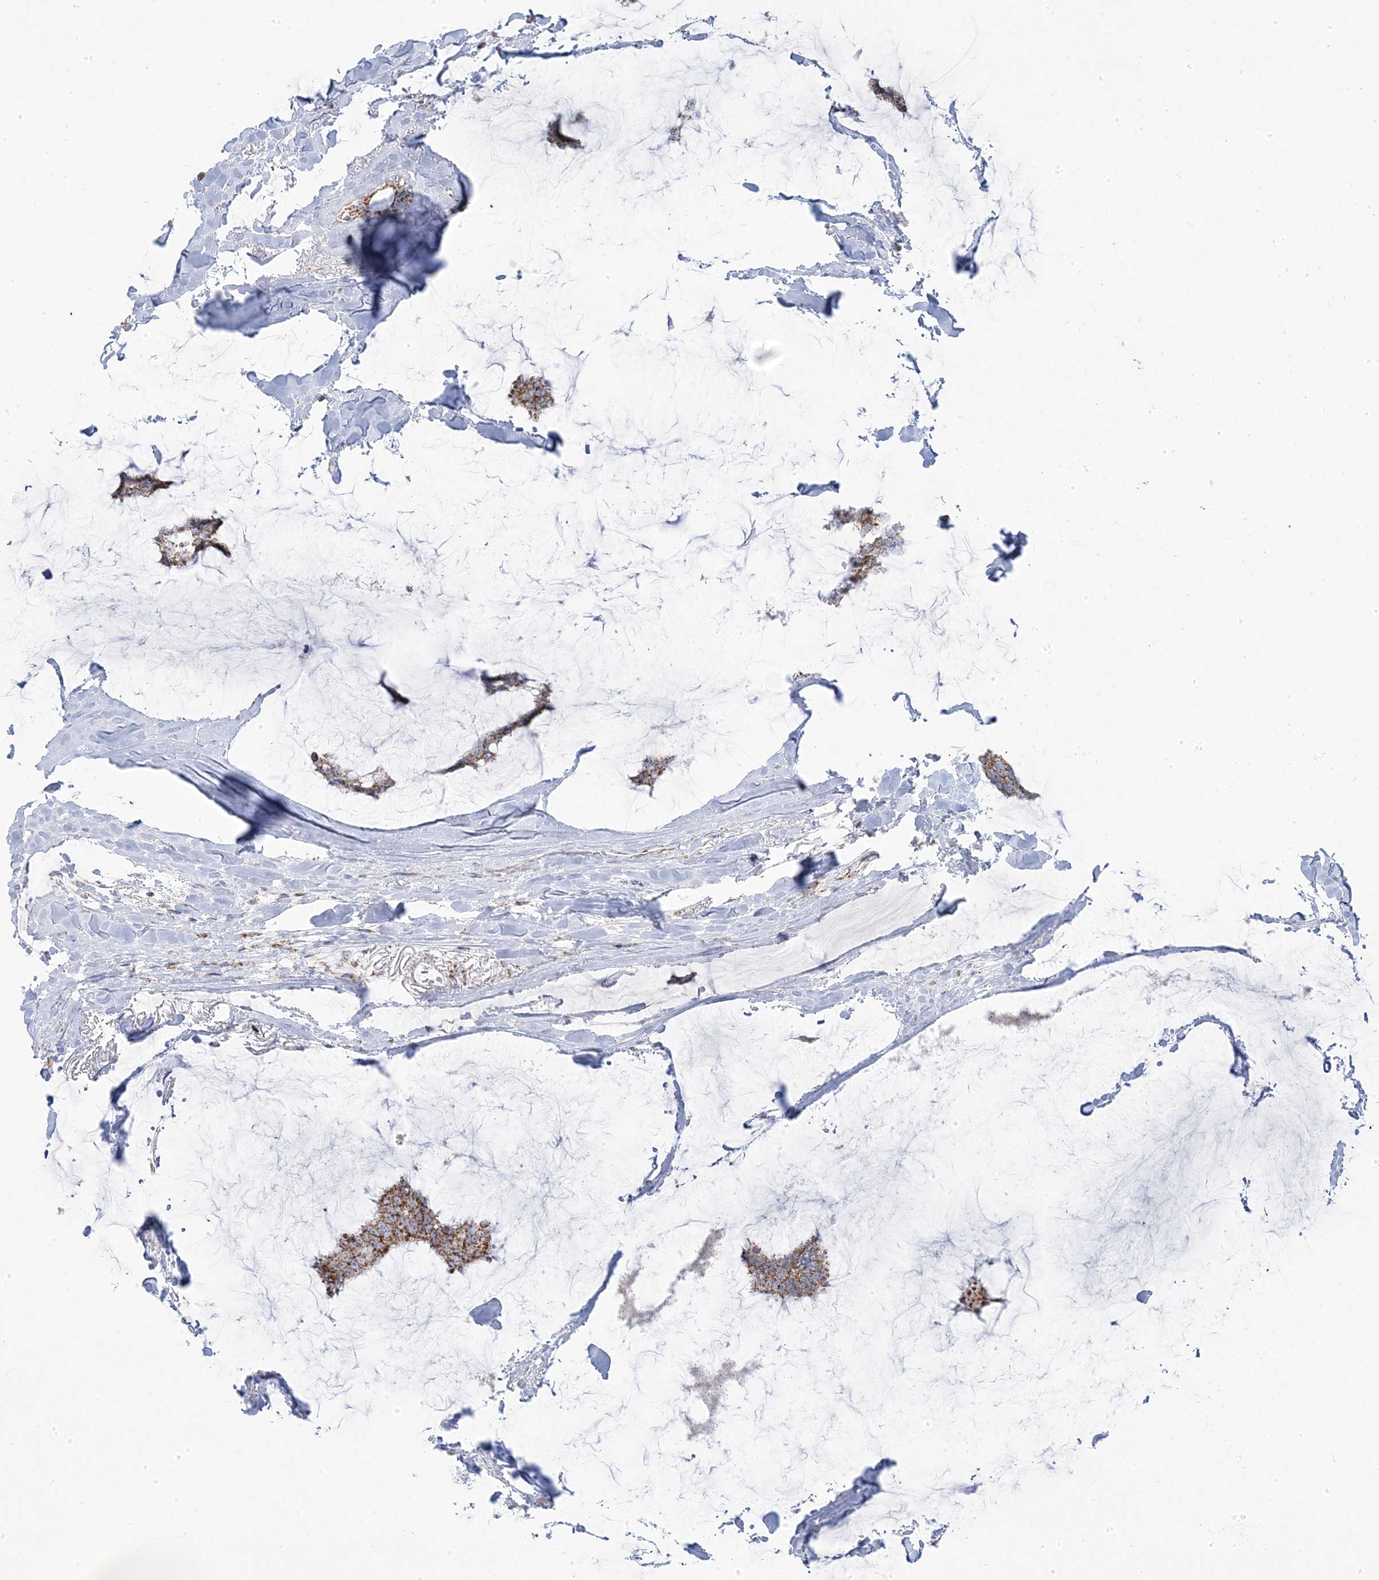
{"staining": {"intensity": "moderate", "quantity": ">75%", "location": "cytoplasmic/membranous"}, "tissue": "breast cancer", "cell_type": "Tumor cells", "image_type": "cancer", "snomed": [{"axis": "morphology", "description": "Duct carcinoma"}, {"axis": "topography", "description": "Breast"}], "caption": "IHC histopathology image of human breast cancer (infiltrating ductal carcinoma) stained for a protein (brown), which displays medium levels of moderate cytoplasmic/membranous expression in about >75% of tumor cells.", "gene": "PCCB", "patient": {"sex": "female", "age": 93}}